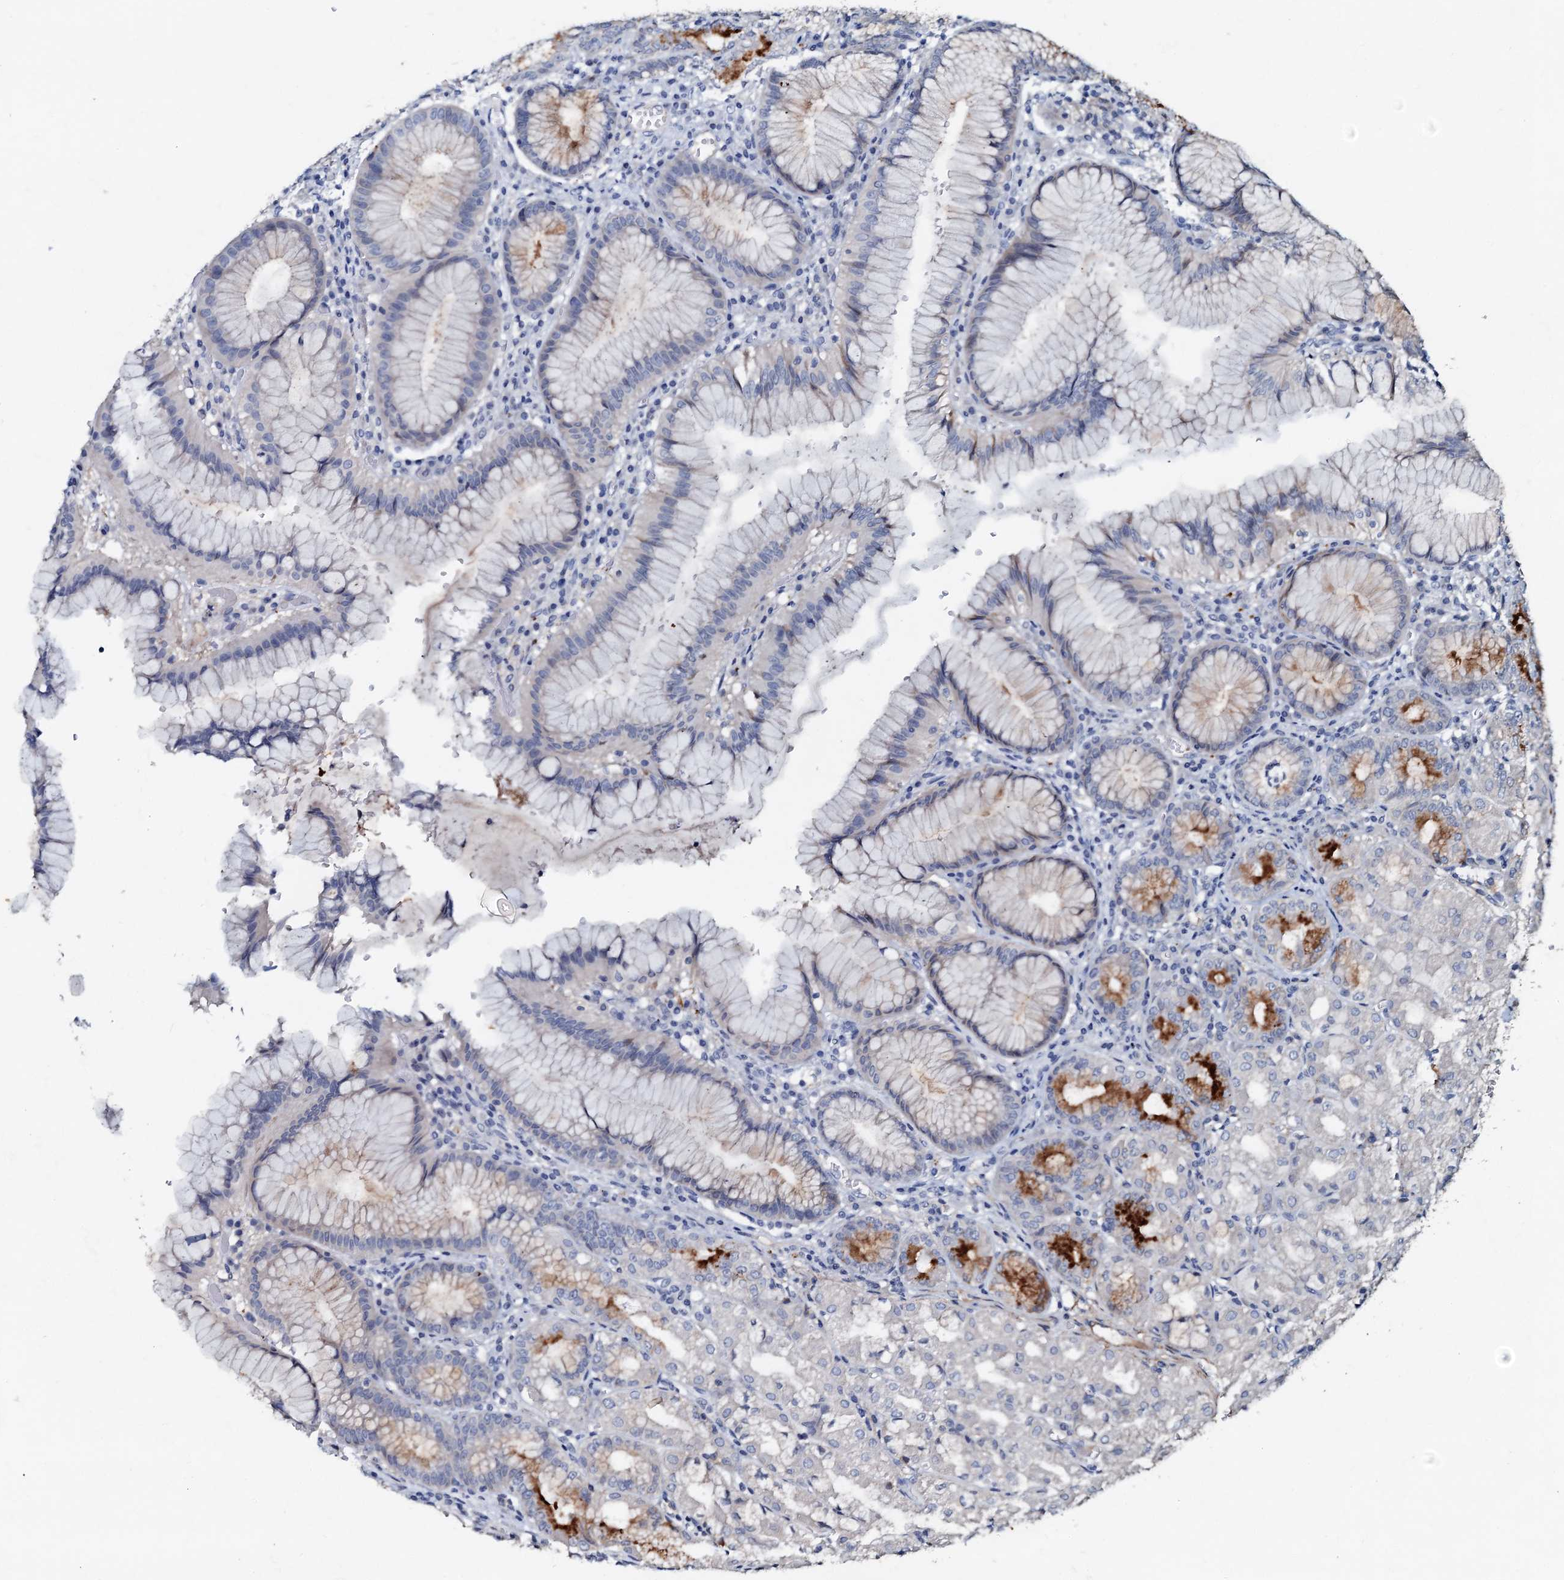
{"staining": {"intensity": "moderate", "quantity": "<25%", "location": "cytoplasmic/membranous"}, "tissue": "stomach", "cell_type": "Glandular cells", "image_type": "normal", "snomed": [{"axis": "morphology", "description": "Normal tissue, NOS"}, {"axis": "topography", "description": "Stomach"}], "caption": "Immunohistochemical staining of benign stomach demonstrates low levels of moderate cytoplasmic/membranous expression in about <25% of glandular cells. (IHC, brightfield microscopy, high magnification).", "gene": "MANSC4", "patient": {"sex": "male", "age": 55}}